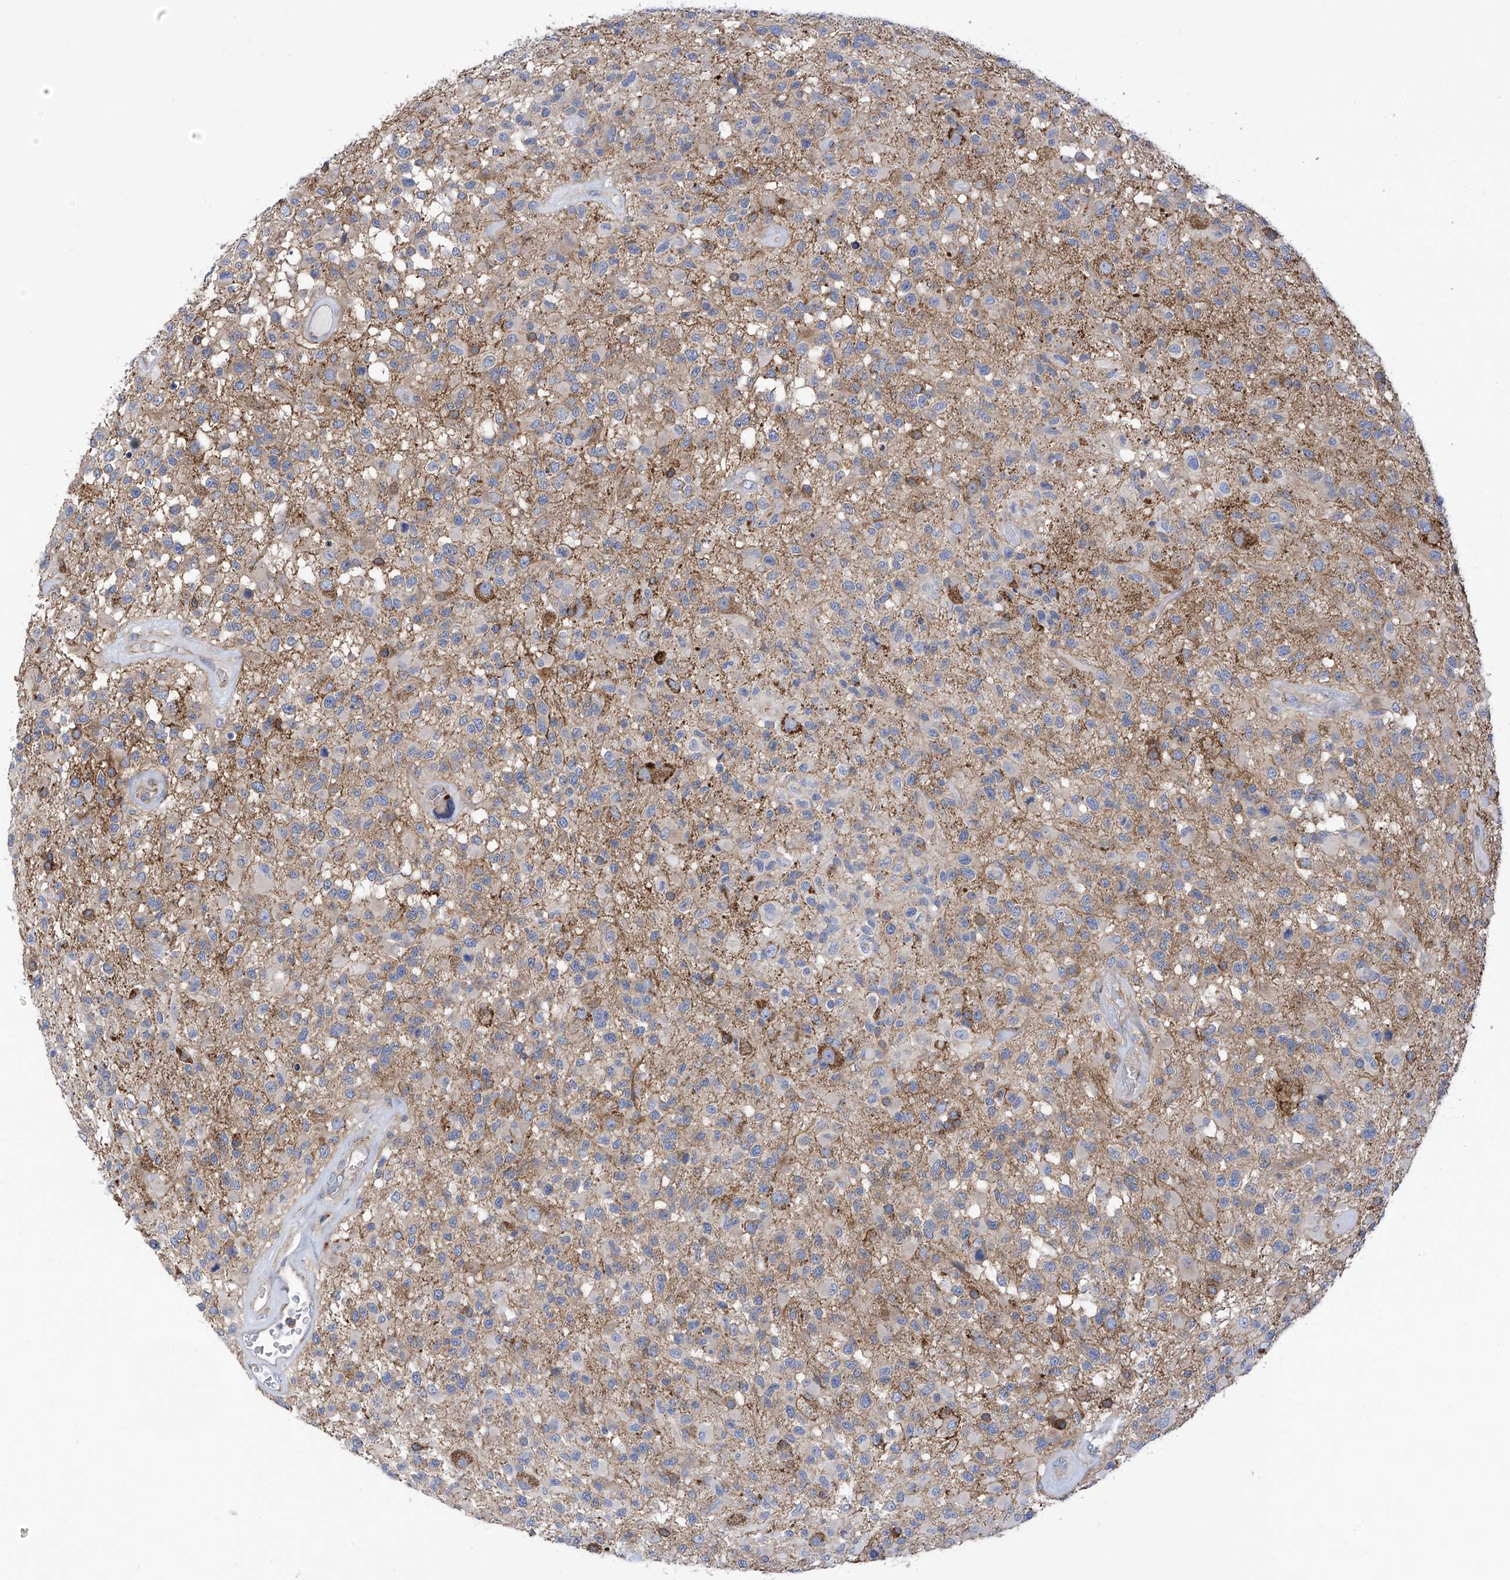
{"staining": {"intensity": "weak", "quantity": "<25%", "location": "cytoplasmic/membranous"}, "tissue": "glioma", "cell_type": "Tumor cells", "image_type": "cancer", "snomed": [{"axis": "morphology", "description": "Glioma, malignant, High grade"}, {"axis": "morphology", "description": "Glioblastoma, NOS"}, {"axis": "topography", "description": "Brain"}], "caption": "The image displays no significant staining in tumor cells of glioma. The staining is performed using DAB (3,3'-diaminobenzidine) brown chromogen with nuclei counter-stained in using hematoxylin.", "gene": "P2RX7", "patient": {"sex": "male", "age": 60}}